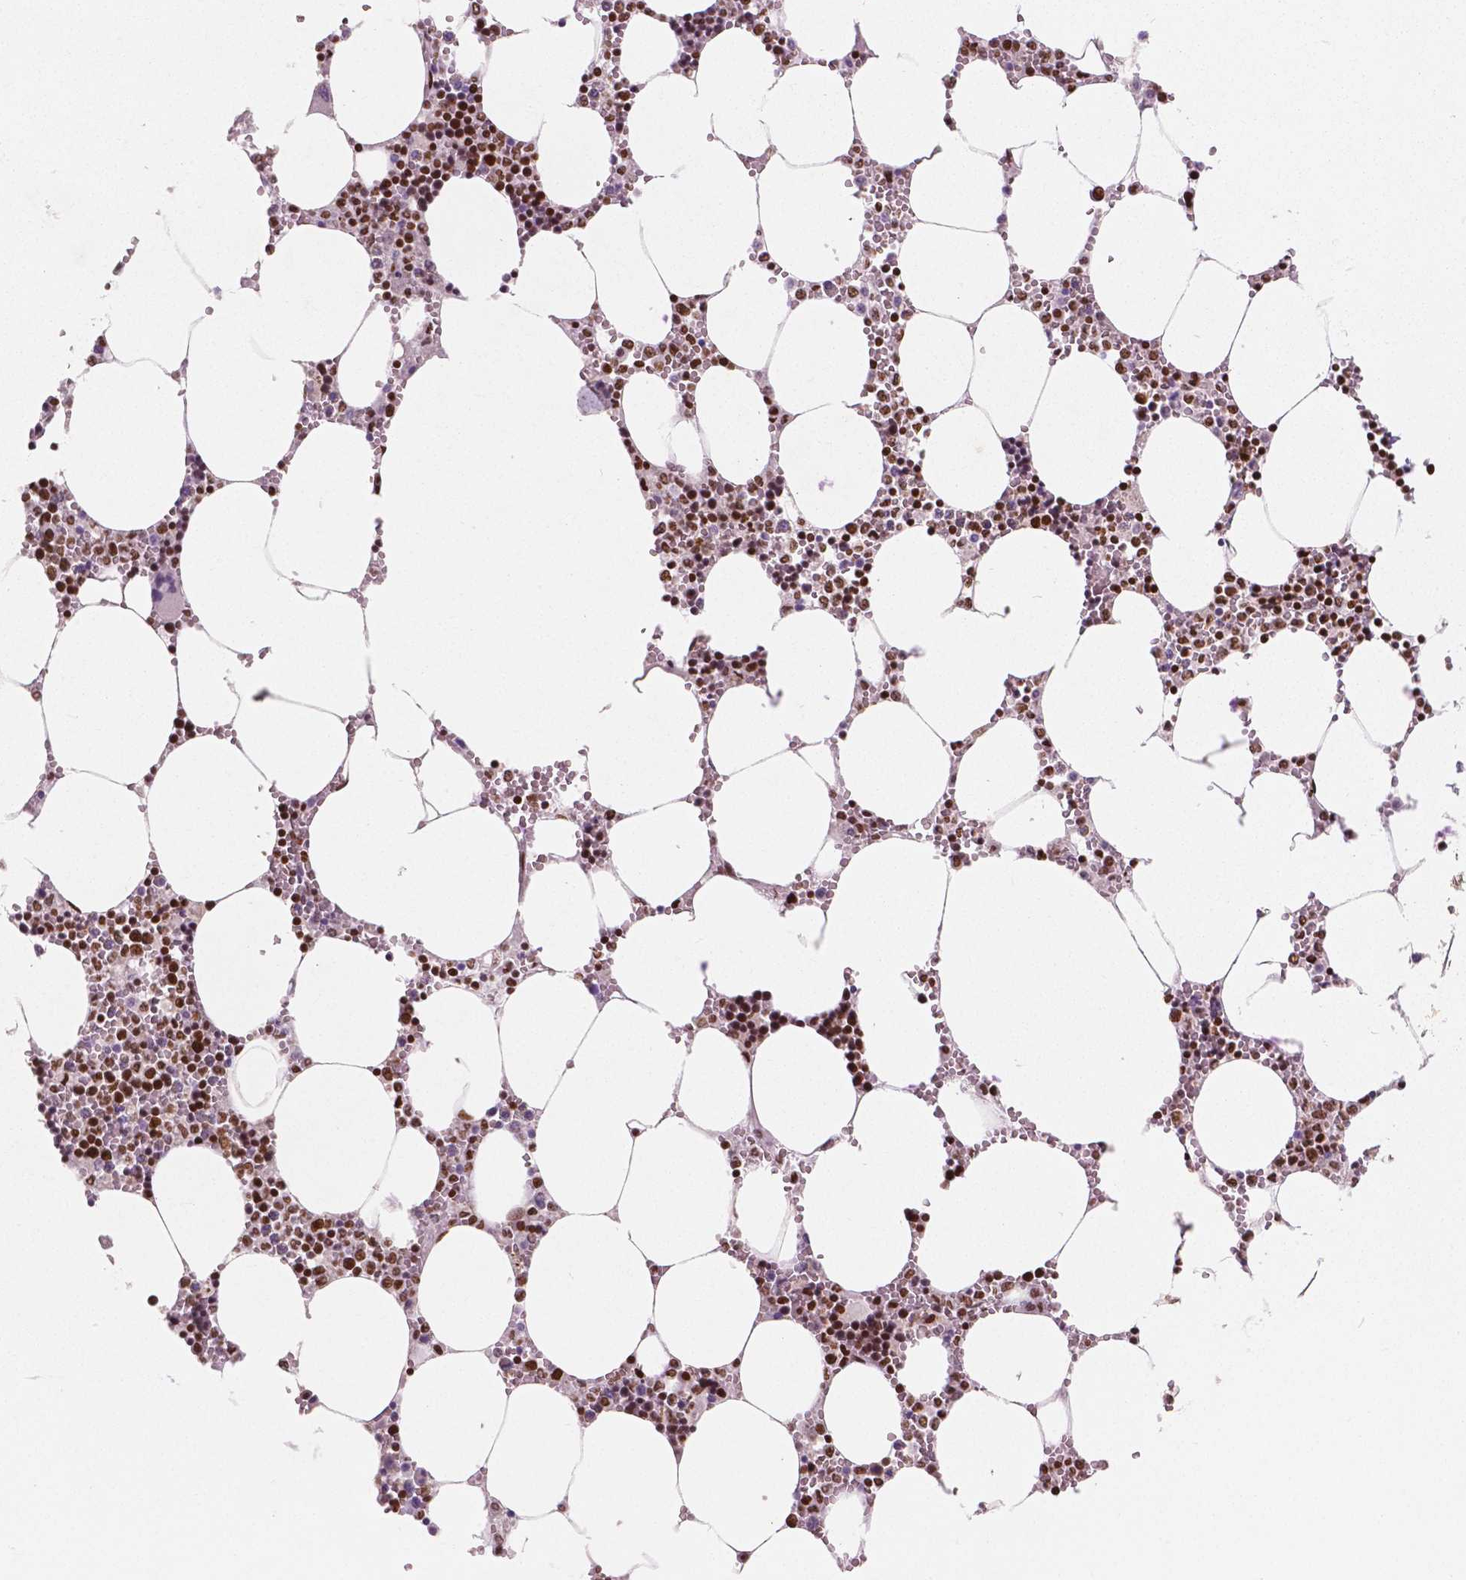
{"staining": {"intensity": "strong", "quantity": "25%-75%", "location": "nuclear"}, "tissue": "bone marrow", "cell_type": "Hematopoietic cells", "image_type": "normal", "snomed": [{"axis": "morphology", "description": "Normal tissue, NOS"}, {"axis": "topography", "description": "Bone marrow"}], "caption": "A histopathology image of bone marrow stained for a protein demonstrates strong nuclear brown staining in hematopoietic cells. The staining was performed using DAB (3,3'-diaminobenzidine) to visualize the protein expression in brown, while the nuclei were stained in blue with hematoxylin (Magnification: 20x).", "gene": "BRD4", "patient": {"sex": "male", "age": 54}}